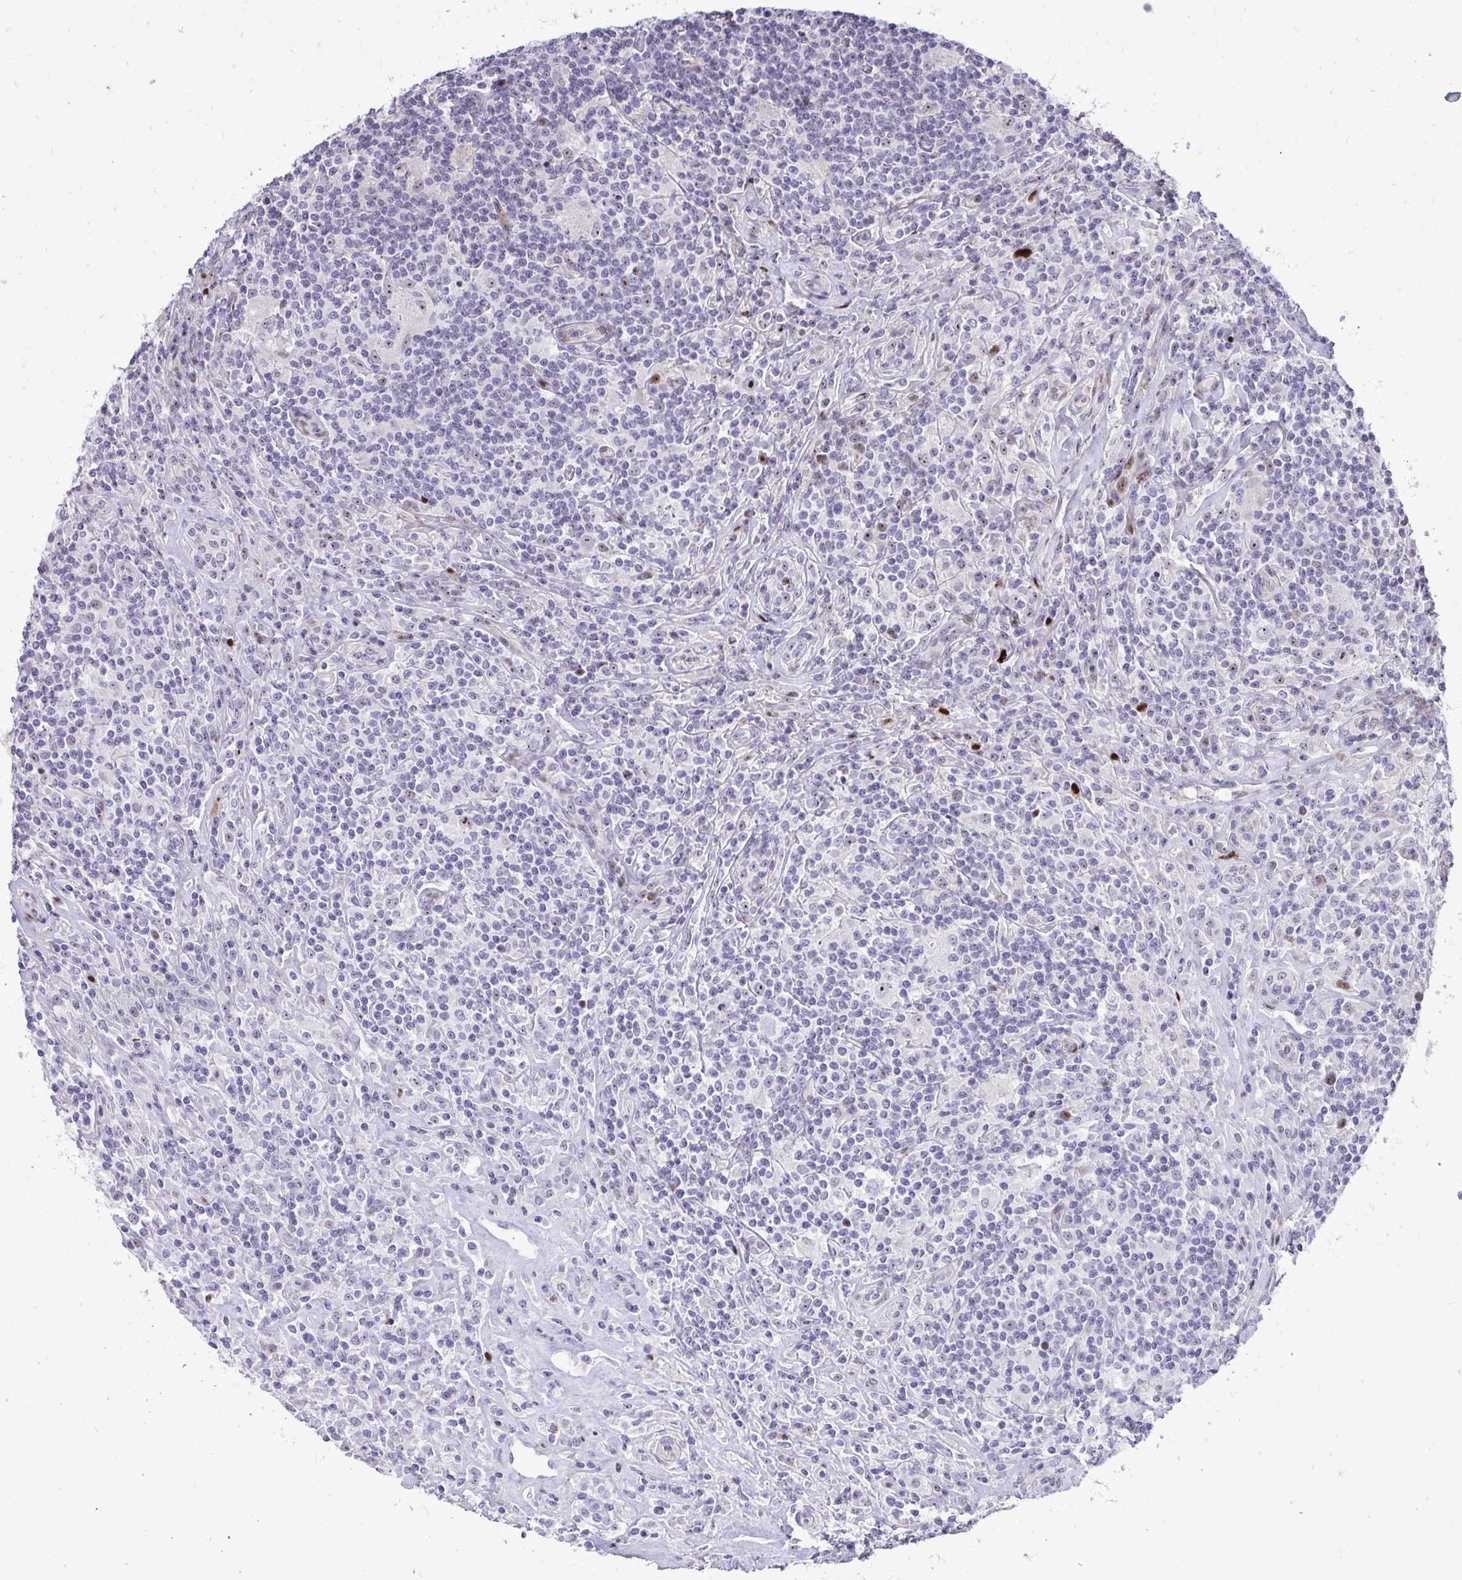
{"staining": {"intensity": "negative", "quantity": "none", "location": "none"}, "tissue": "lymphoma", "cell_type": "Tumor cells", "image_type": "cancer", "snomed": [{"axis": "morphology", "description": "Hodgkin's disease, NOS"}, {"axis": "morphology", "description": "Hodgkin's lymphoma, nodular sclerosis"}, {"axis": "topography", "description": "Lymph node"}], "caption": "High magnification brightfield microscopy of lymphoma stained with DAB (3,3'-diaminobenzidine) (brown) and counterstained with hematoxylin (blue): tumor cells show no significant staining.", "gene": "DLX4", "patient": {"sex": "female", "age": 10}}